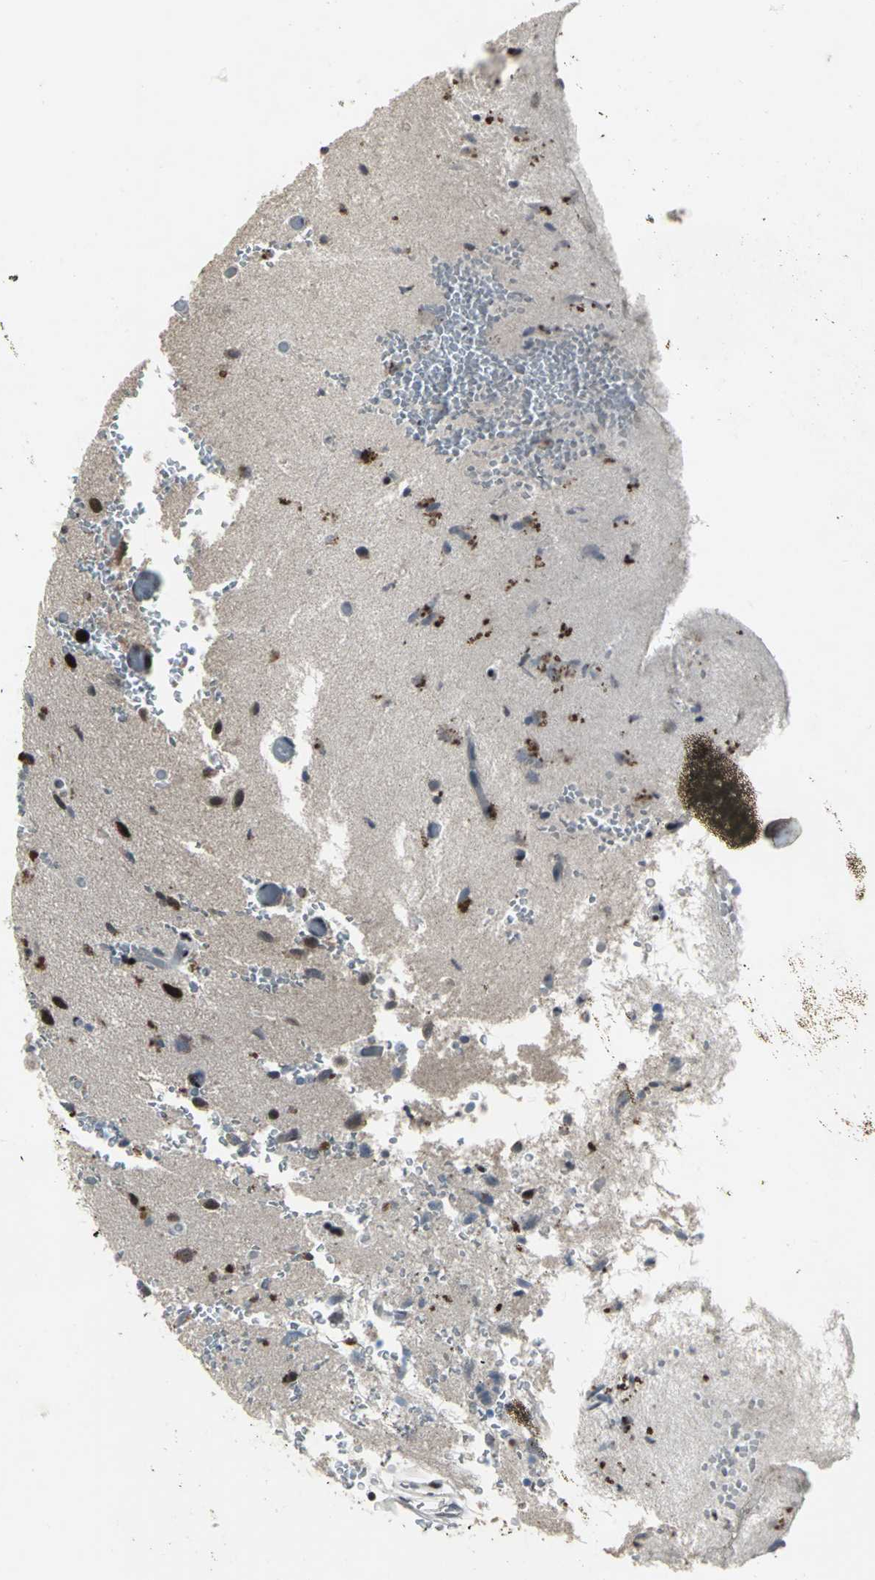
{"staining": {"intensity": "moderate", "quantity": "25%-75%", "location": "cytoplasmic/membranous,nuclear"}, "tissue": "glioma", "cell_type": "Tumor cells", "image_type": "cancer", "snomed": [{"axis": "morphology", "description": "Glioma, malignant, High grade"}, {"axis": "topography", "description": "Brain"}], "caption": "Immunohistochemistry (IHC) image of neoplastic tissue: human malignant high-grade glioma stained using immunohistochemistry (IHC) shows medium levels of moderate protein expression localized specifically in the cytoplasmic/membranous and nuclear of tumor cells, appearing as a cytoplasmic/membranous and nuclear brown color.", "gene": "SRF", "patient": {"sex": "male", "age": 47}}